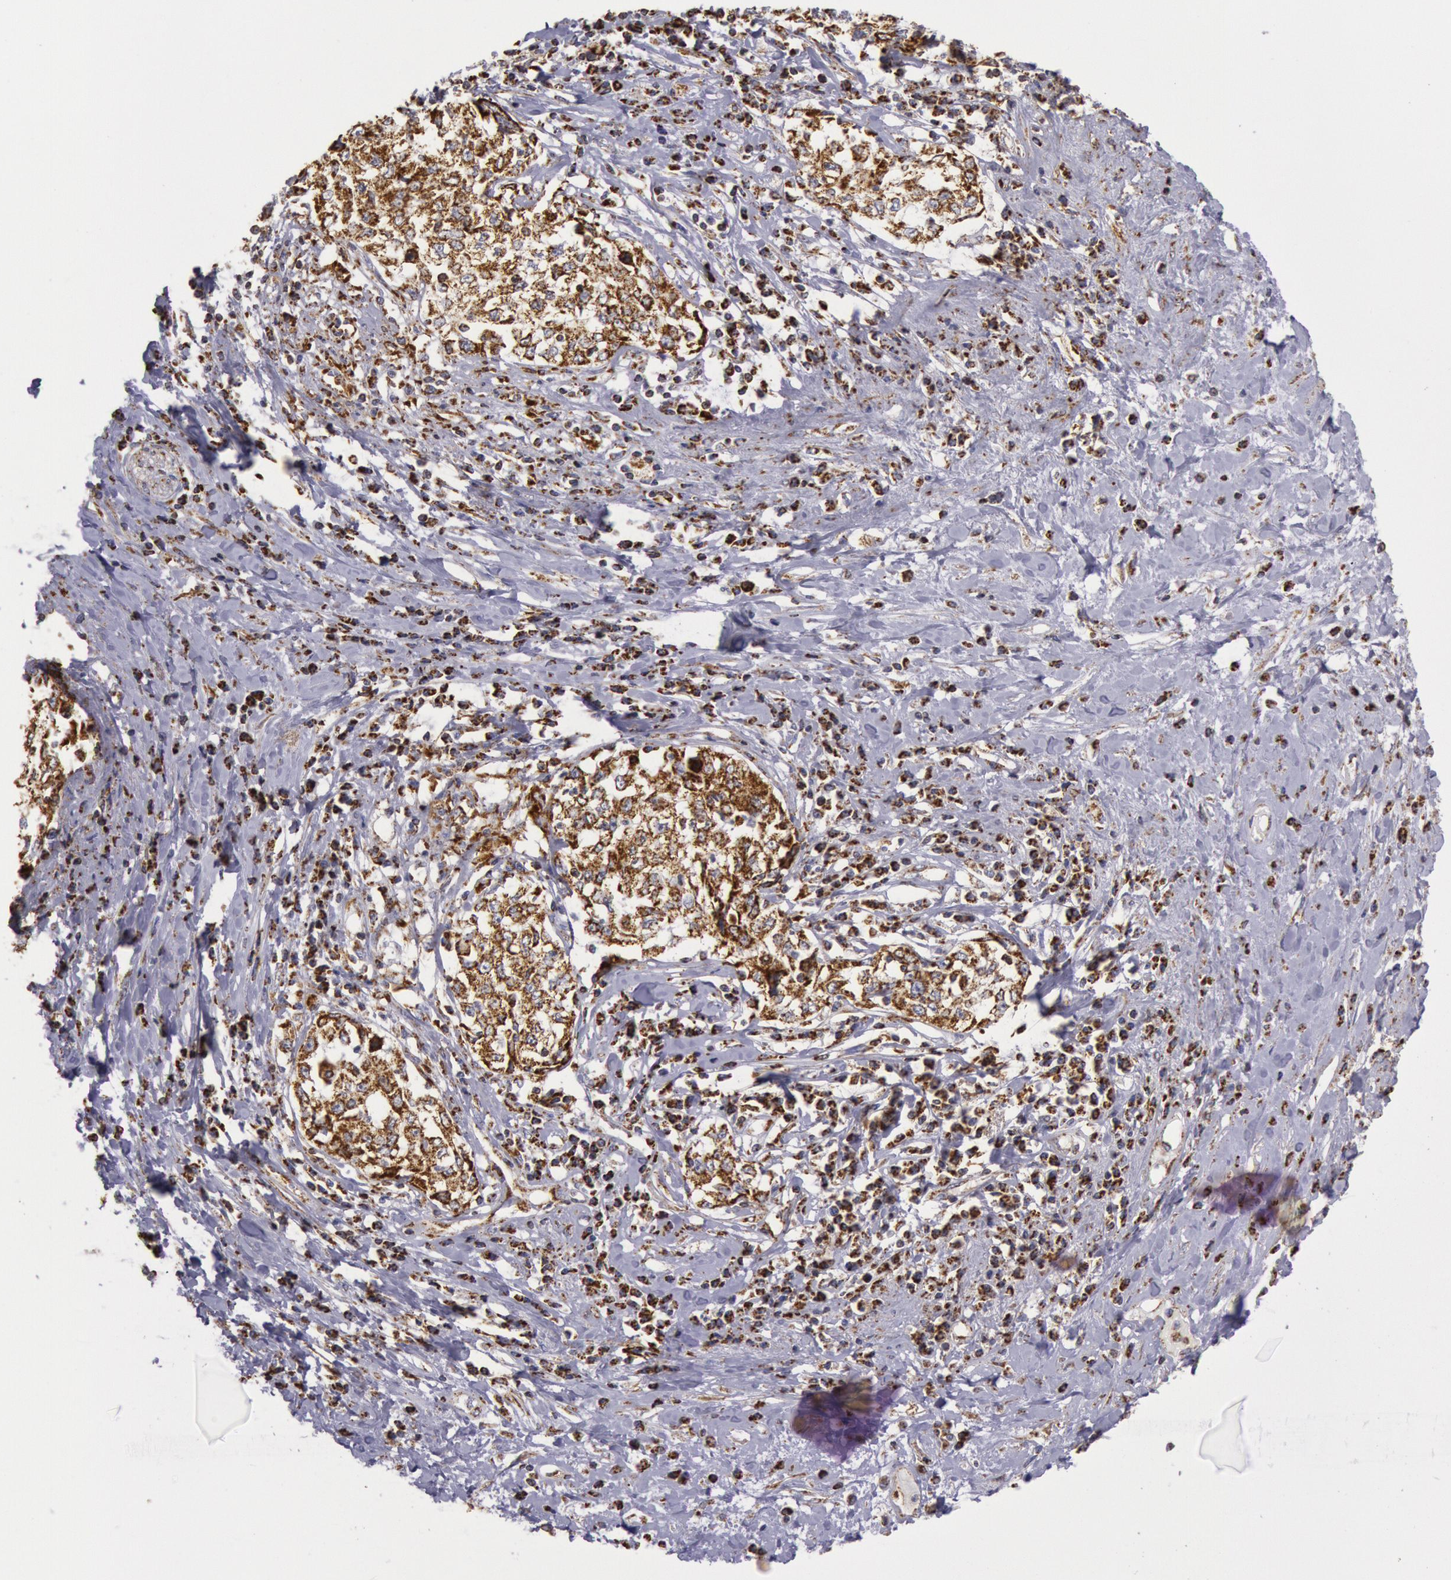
{"staining": {"intensity": "moderate", "quantity": ">75%", "location": "cytoplasmic/membranous"}, "tissue": "cervical cancer", "cell_type": "Tumor cells", "image_type": "cancer", "snomed": [{"axis": "morphology", "description": "Squamous cell carcinoma, NOS"}, {"axis": "topography", "description": "Cervix"}], "caption": "Protein expression analysis of cervical cancer (squamous cell carcinoma) shows moderate cytoplasmic/membranous positivity in about >75% of tumor cells. (Brightfield microscopy of DAB IHC at high magnification).", "gene": "CYC1", "patient": {"sex": "female", "age": 57}}